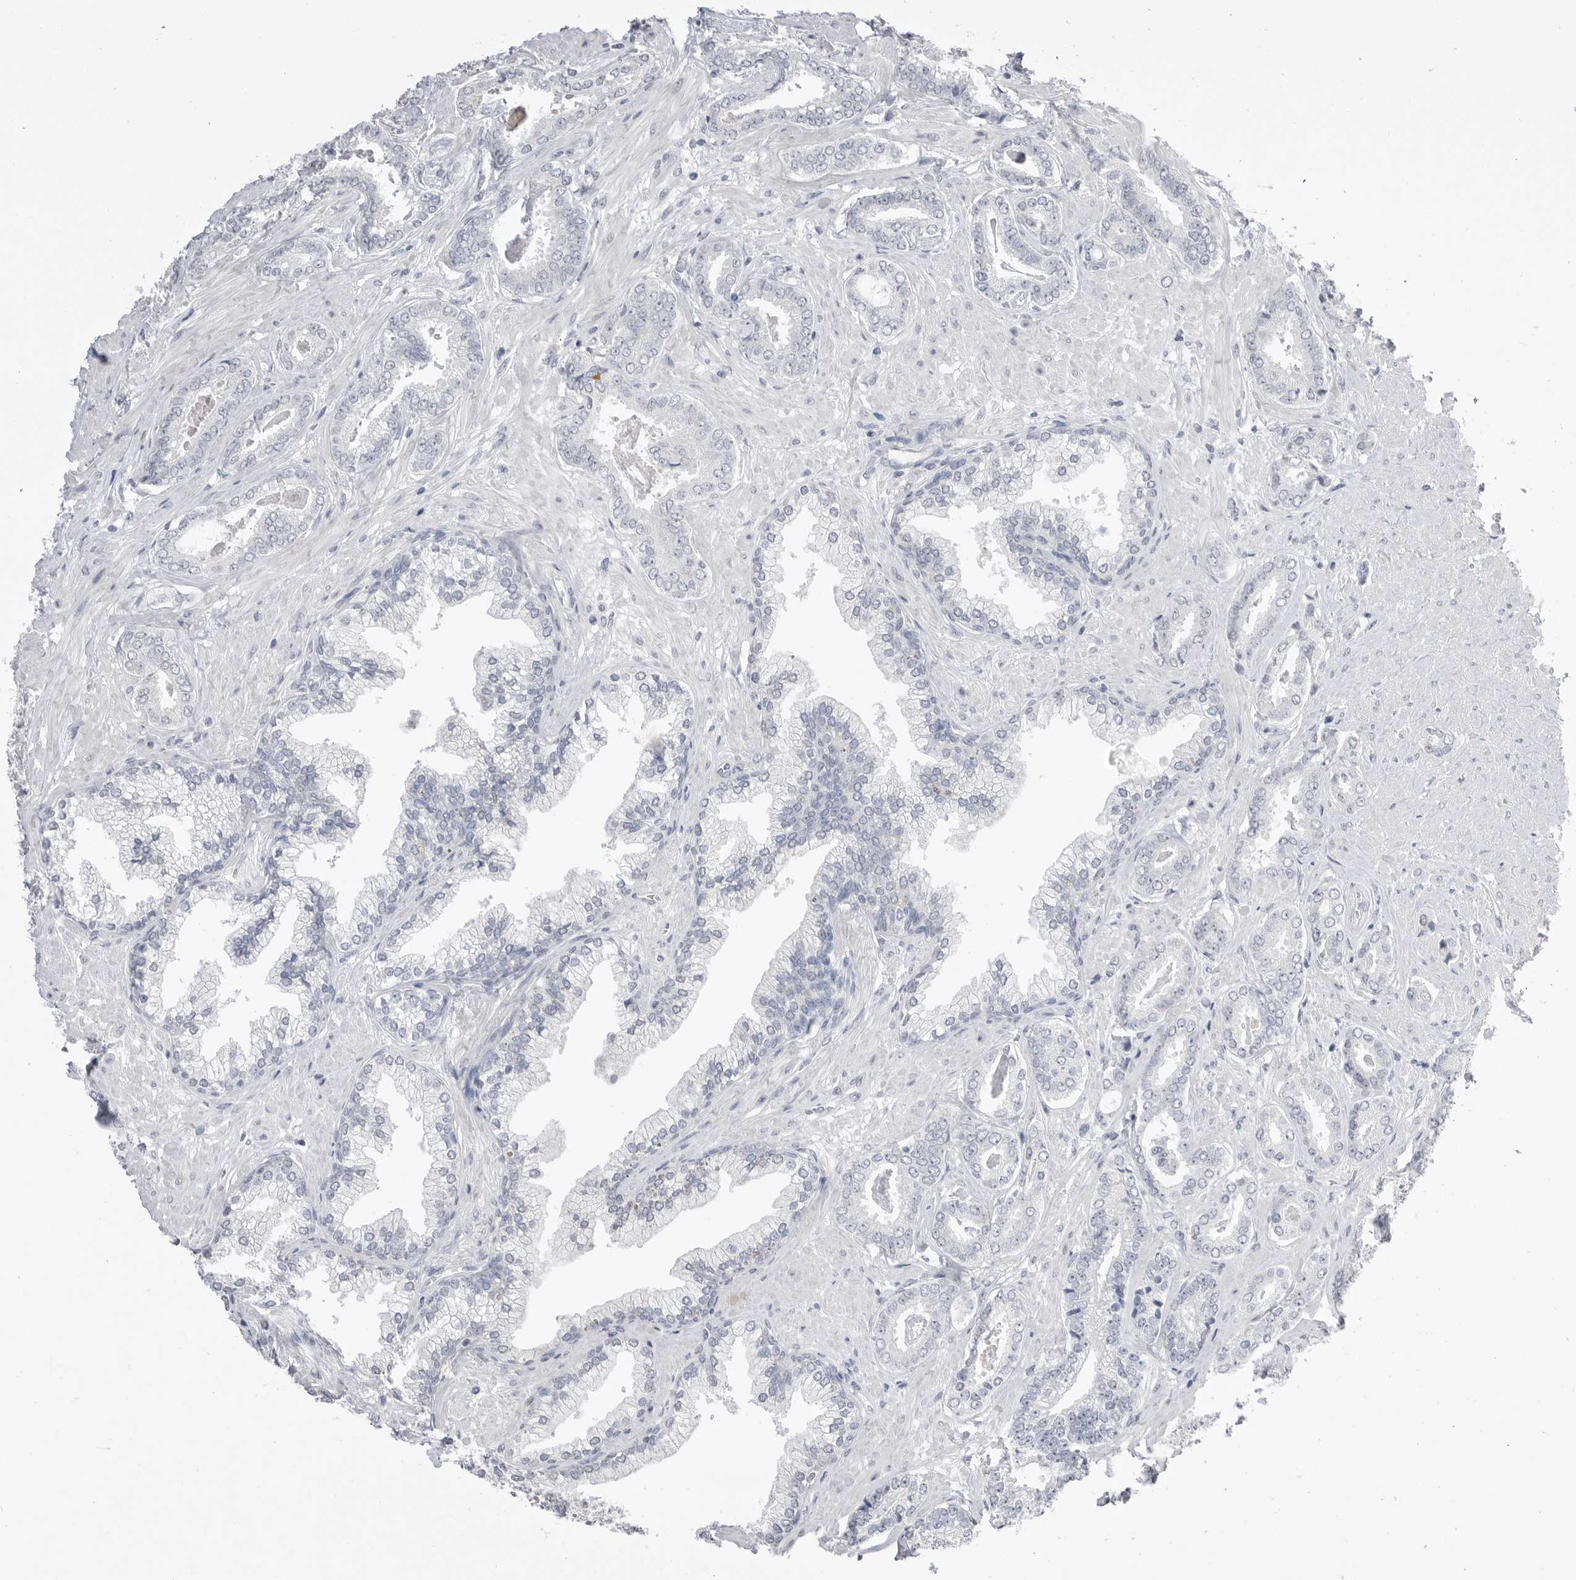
{"staining": {"intensity": "negative", "quantity": "none", "location": "none"}, "tissue": "prostate cancer", "cell_type": "Tumor cells", "image_type": "cancer", "snomed": [{"axis": "morphology", "description": "Adenocarcinoma, Low grade"}, {"axis": "topography", "description": "Prostate"}], "caption": "Immunohistochemical staining of human prostate adenocarcinoma (low-grade) displays no significant expression in tumor cells. The staining is performed using DAB (3,3'-diaminobenzidine) brown chromogen with nuclei counter-stained in using hematoxylin.", "gene": "CPB1", "patient": {"sex": "male", "age": 71}}